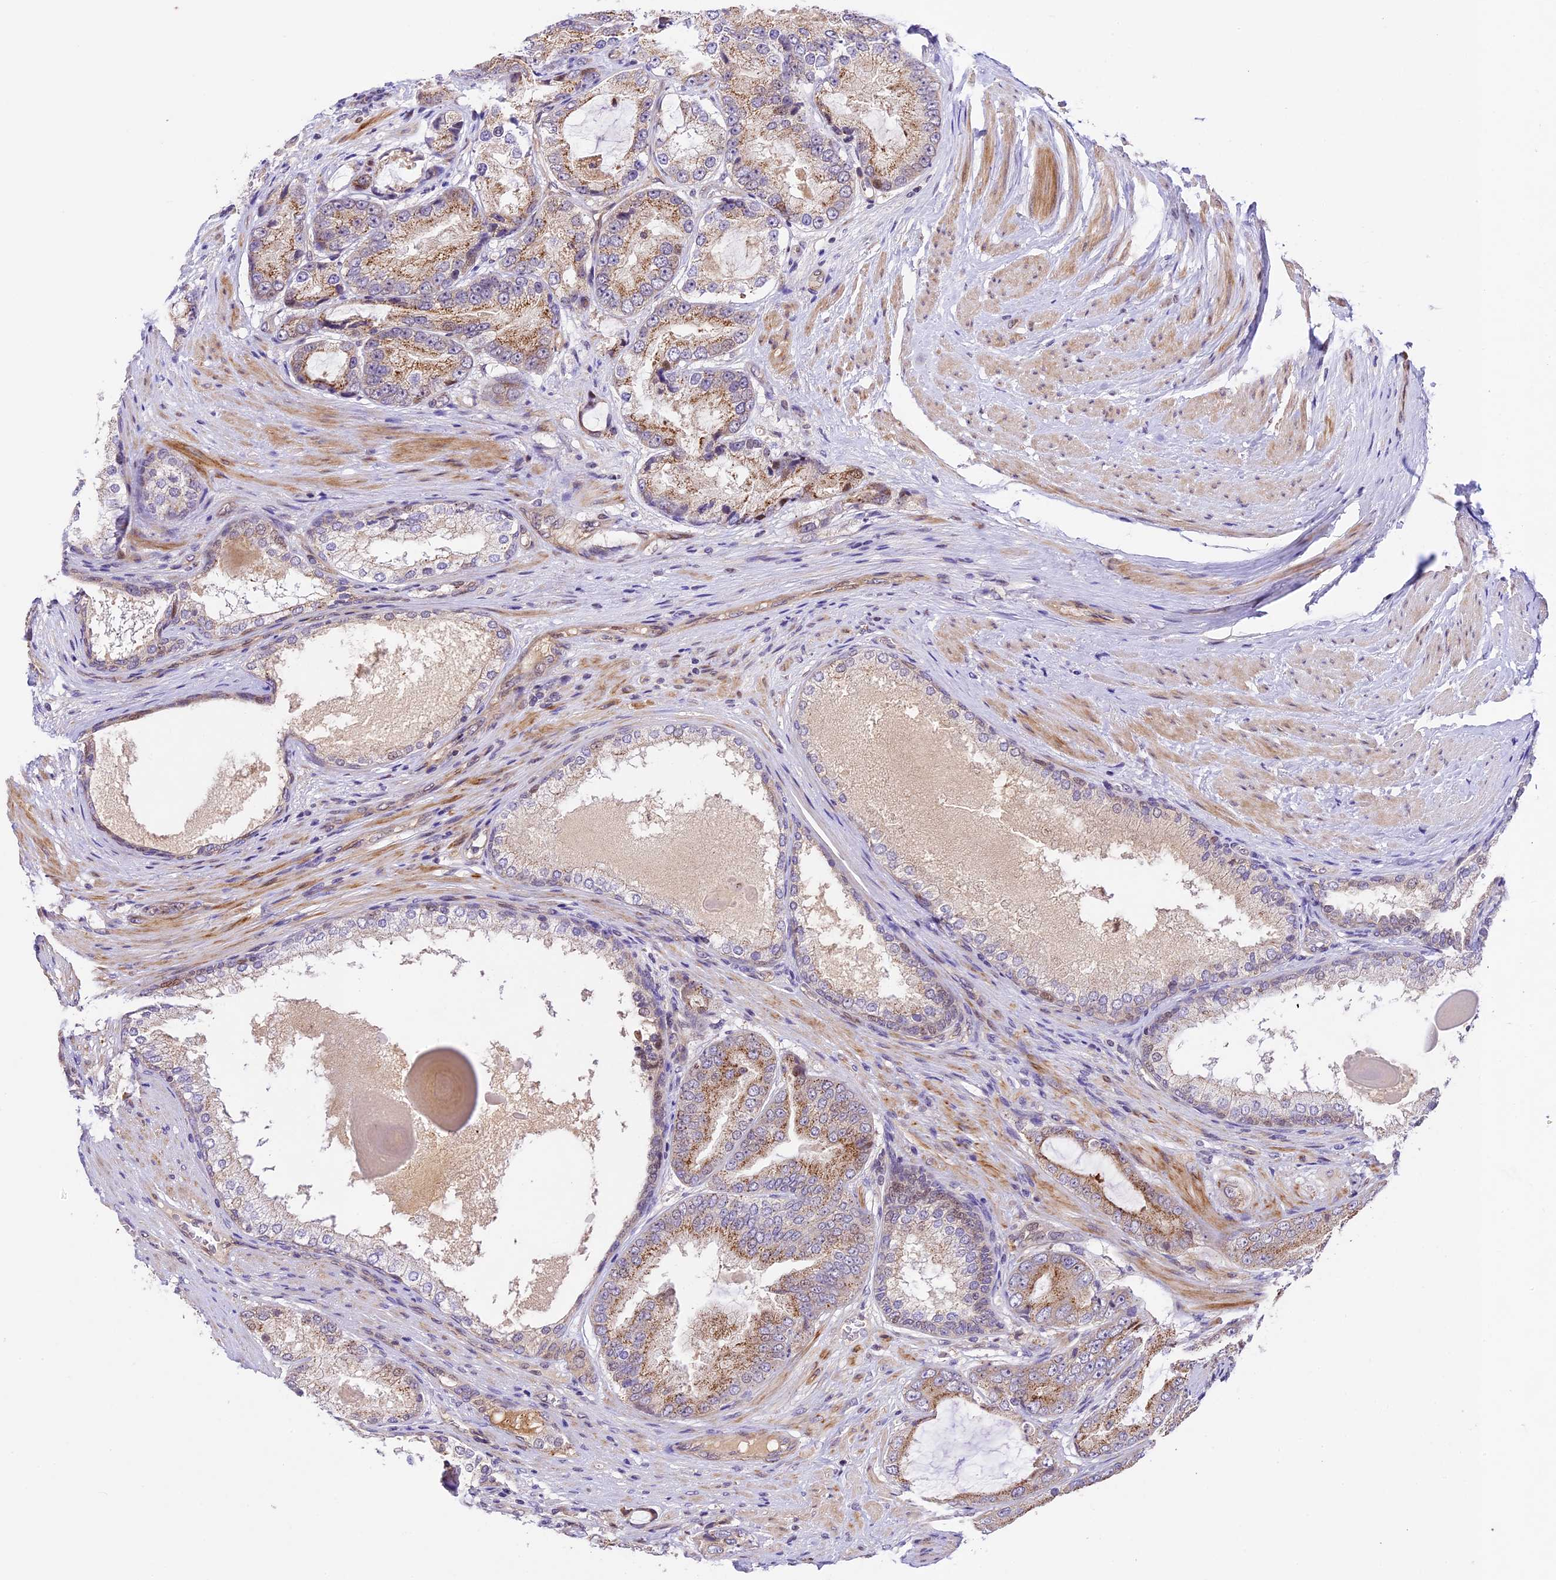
{"staining": {"intensity": "moderate", "quantity": ">75%", "location": "cytoplasmic/membranous"}, "tissue": "prostate cancer", "cell_type": "Tumor cells", "image_type": "cancer", "snomed": [{"axis": "morphology", "description": "Adenocarcinoma, High grade"}, {"axis": "topography", "description": "Prostate"}], "caption": "IHC photomicrograph of neoplastic tissue: prostate cancer stained using immunohistochemistry (IHC) shows medium levels of moderate protein expression localized specifically in the cytoplasmic/membranous of tumor cells, appearing as a cytoplasmic/membranous brown color.", "gene": "CCSER1", "patient": {"sex": "male", "age": 60}}